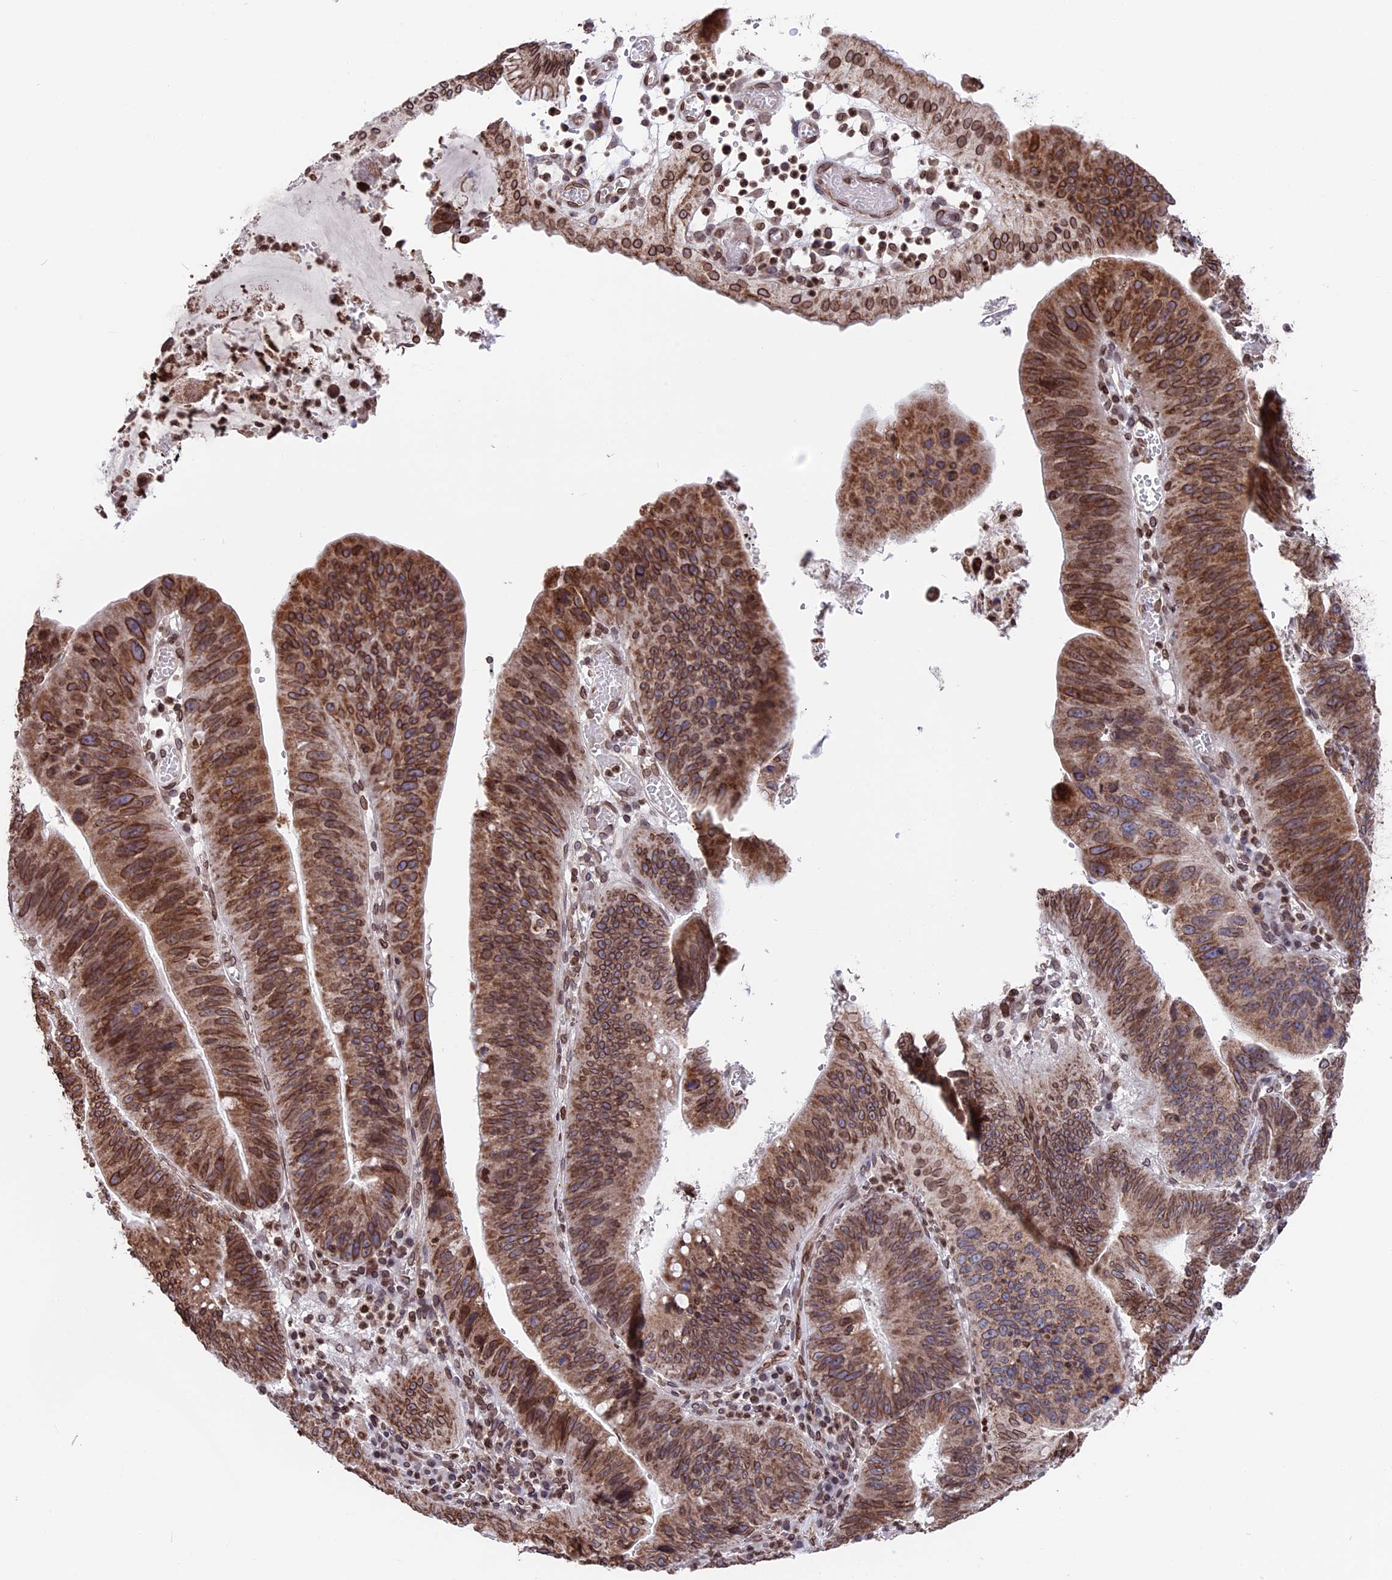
{"staining": {"intensity": "moderate", "quantity": ">75%", "location": "cytoplasmic/membranous,nuclear"}, "tissue": "stomach cancer", "cell_type": "Tumor cells", "image_type": "cancer", "snomed": [{"axis": "morphology", "description": "Adenocarcinoma, NOS"}, {"axis": "topography", "description": "Stomach"}], "caption": "Immunohistochemical staining of human stomach cancer (adenocarcinoma) demonstrates medium levels of moderate cytoplasmic/membranous and nuclear staining in about >75% of tumor cells. Using DAB (brown) and hematoxylin (blue) stains, captured at high magnification using brightfield microscopy.", "gene": "PTCHD4", "patient": {"sex": "male", "age": 59}}